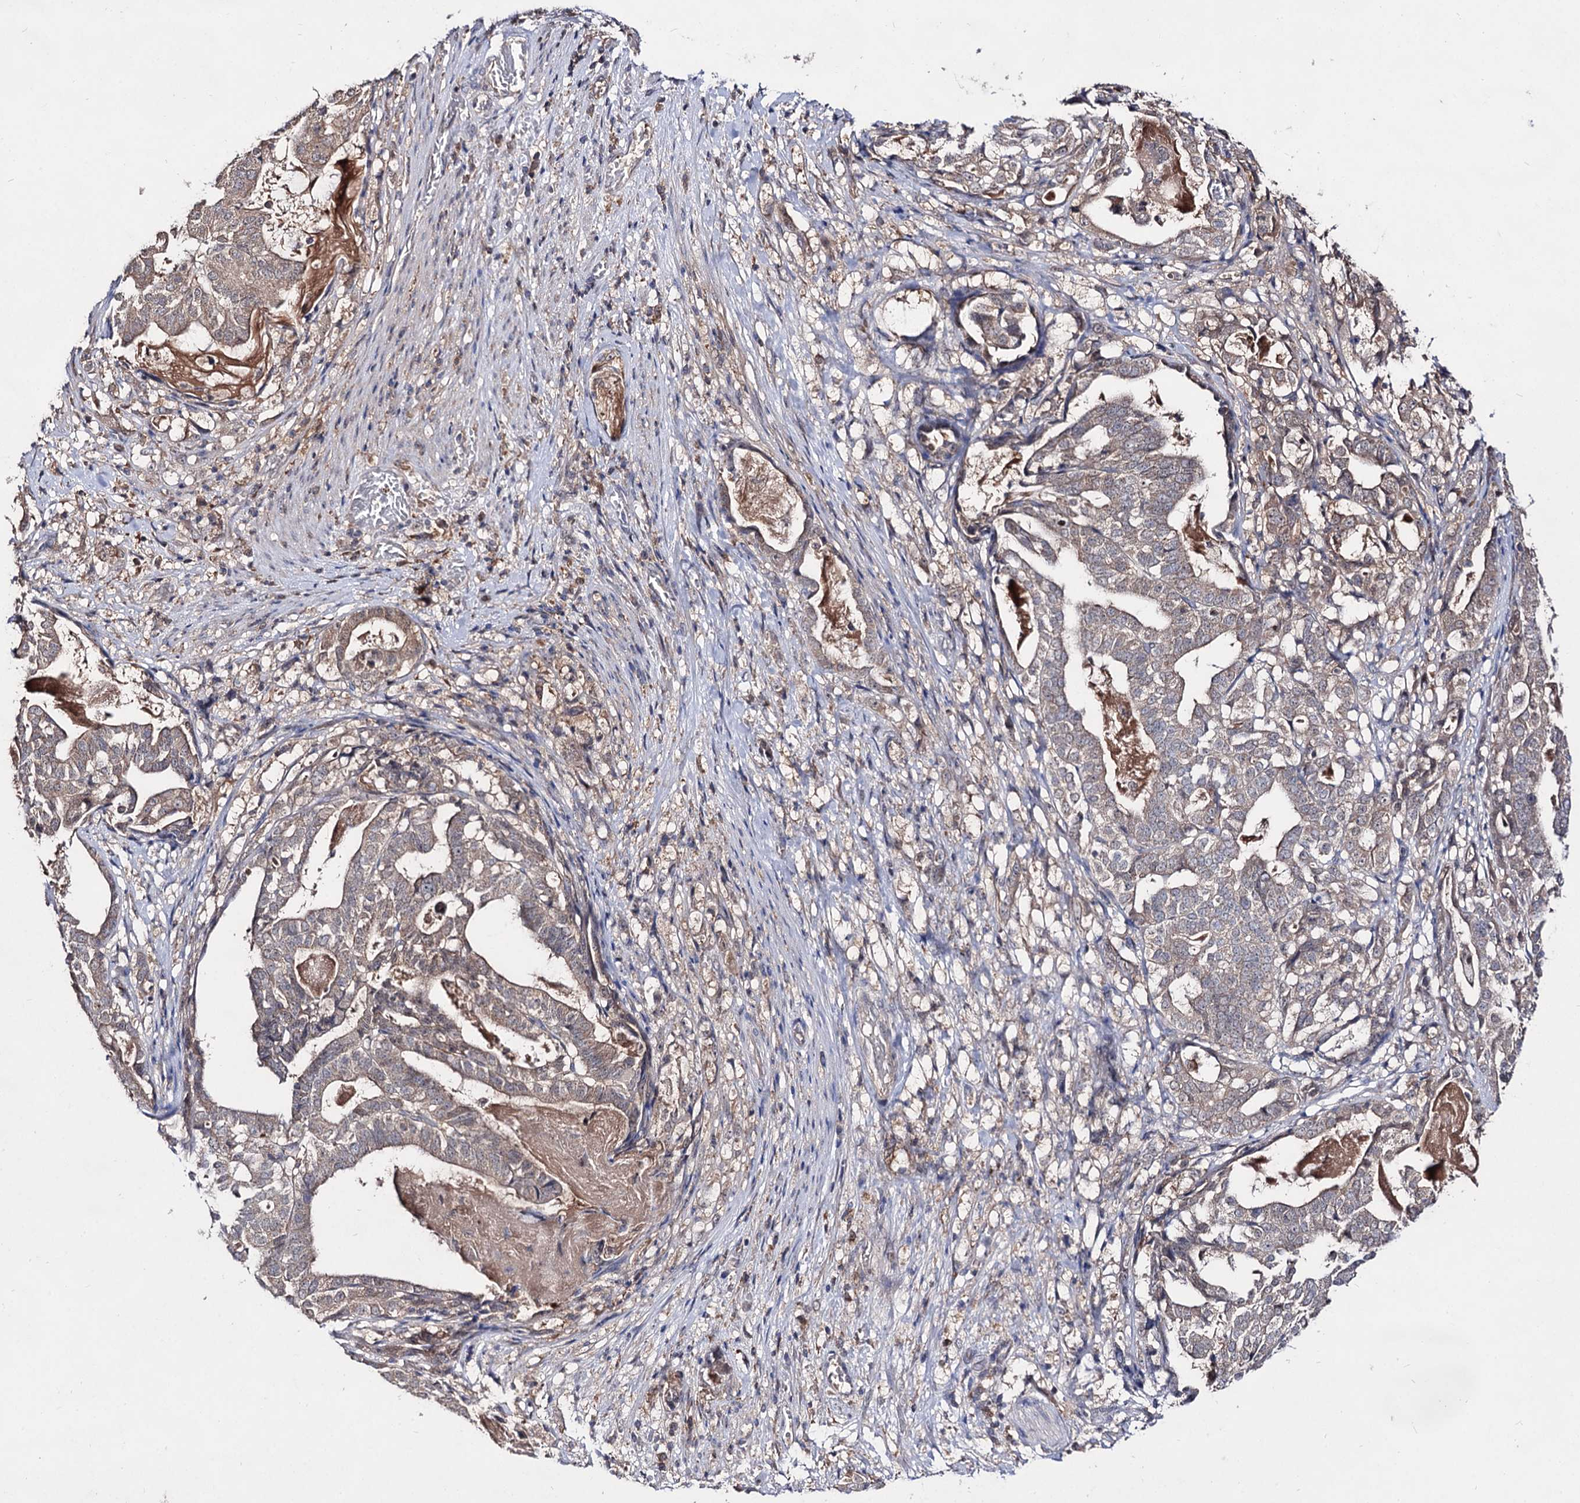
{"staining": {"intensity": "weak", "quantity": "25%-75%", "location": "cytoplasmic/membranous"}, "tissue": "stomach cancer", "cell_type": "Tumor cells", "image_type": "cancer", "snomed": [{"axis": "morphology", "description": "Adenocarcinoma, NOS"}, {"axis": "topography", "description": "Stomach"}], "caption": "Immunohistochemical staining of human stomach cancer (adenocarcinoma) displays weak cytoplasmic/membranous protein positivity in about 25%-75% of tumor cells.", "gene": "ACTR6", "patient": {"sex": "male", "age": 48}}